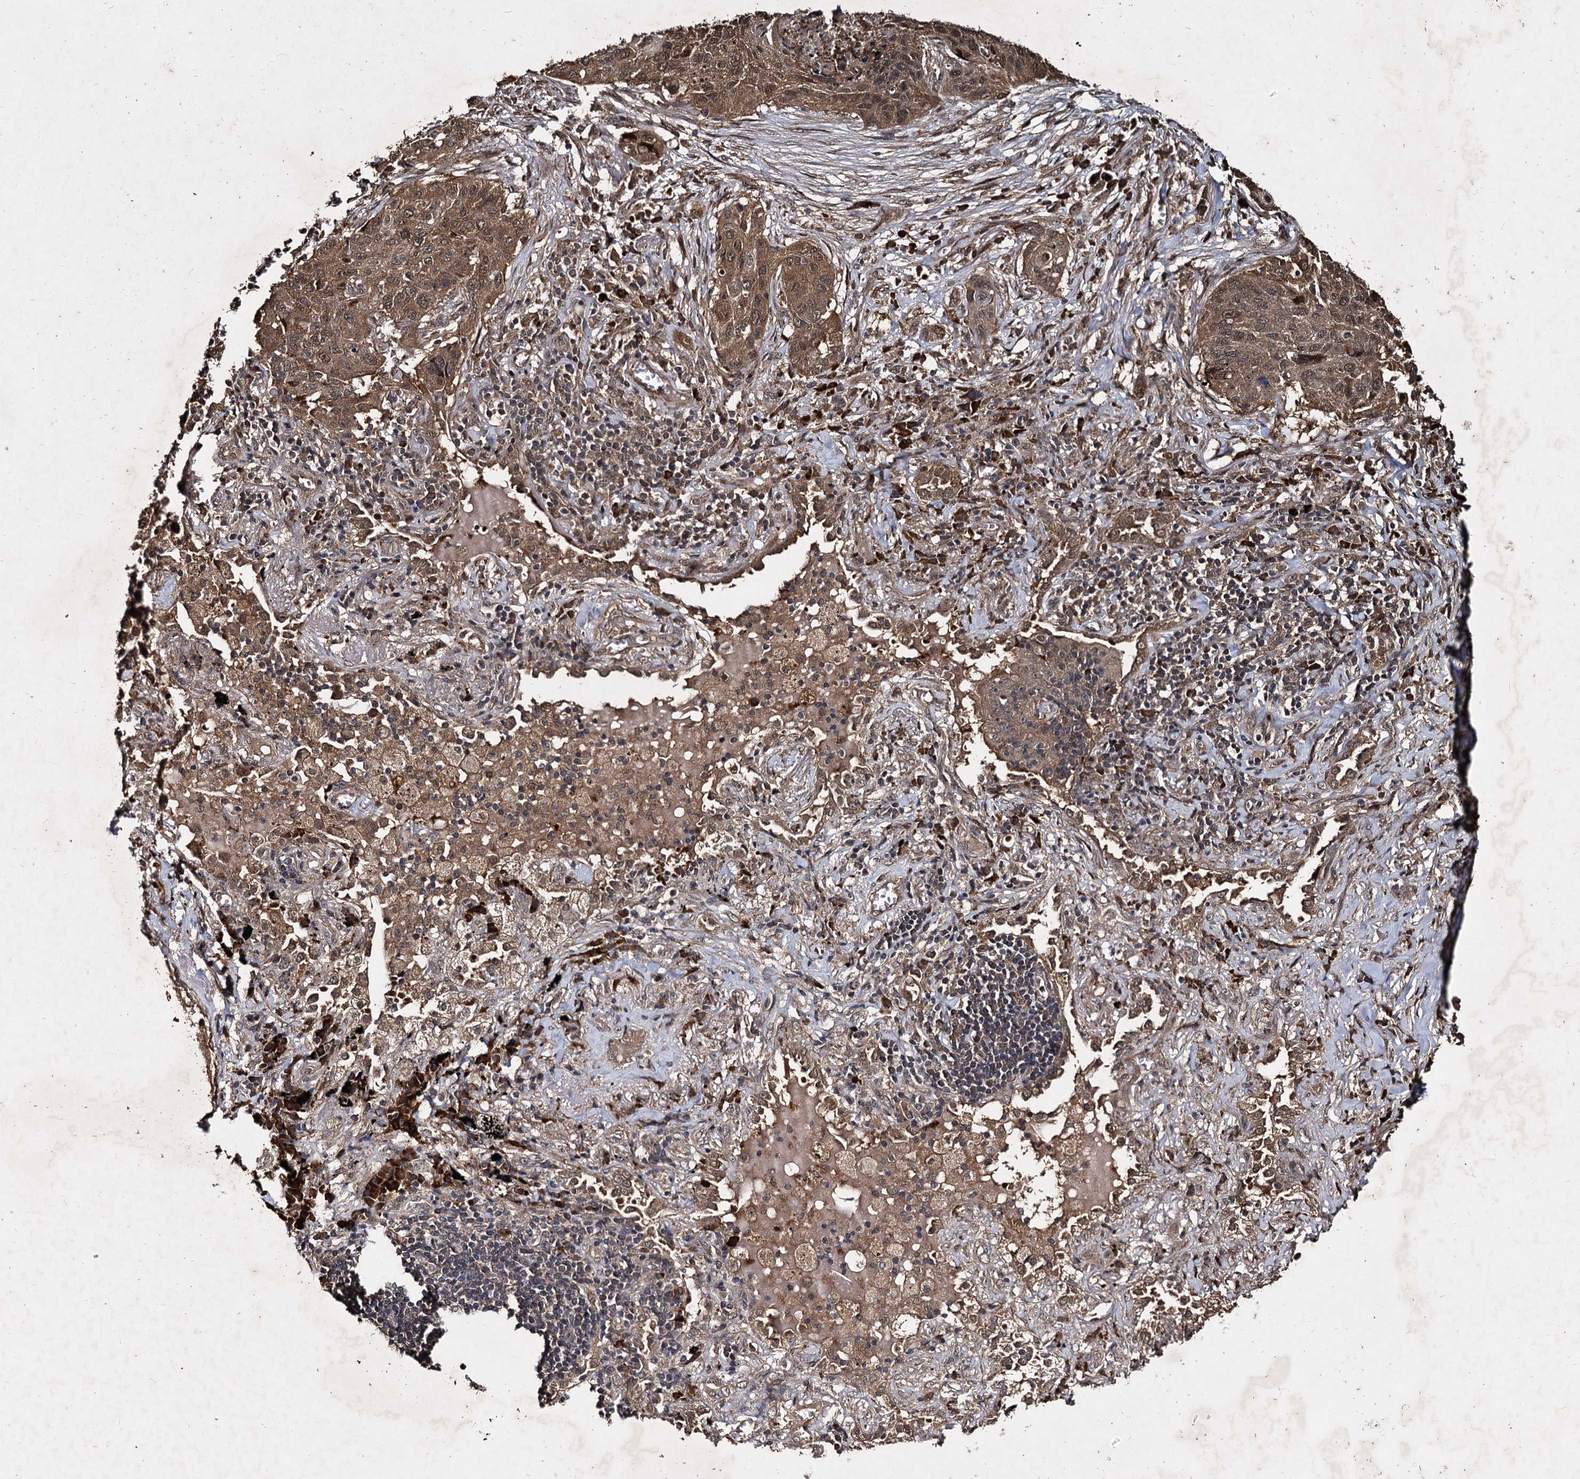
{"staining": {"intensity": "moderate", "quantity": ">75%", "location": "cytoplasmic/membranous,nuclear"}, "tissue": "lung cancer", "cell_type": "Tumor cells", "image_type": "cancer", "snomed": [{"axis": "morphology", "description": "Squamous cell carcinoma, NOS"}, {"axis": "topography", "description": "Lung"}], "caption": "Squamous cell carcinoma (lung) stained with a protein marker reveals moderate staining in tumor cells.", "gene": "SLC46A3", "patient": {"sex": "female", "age": 63}}